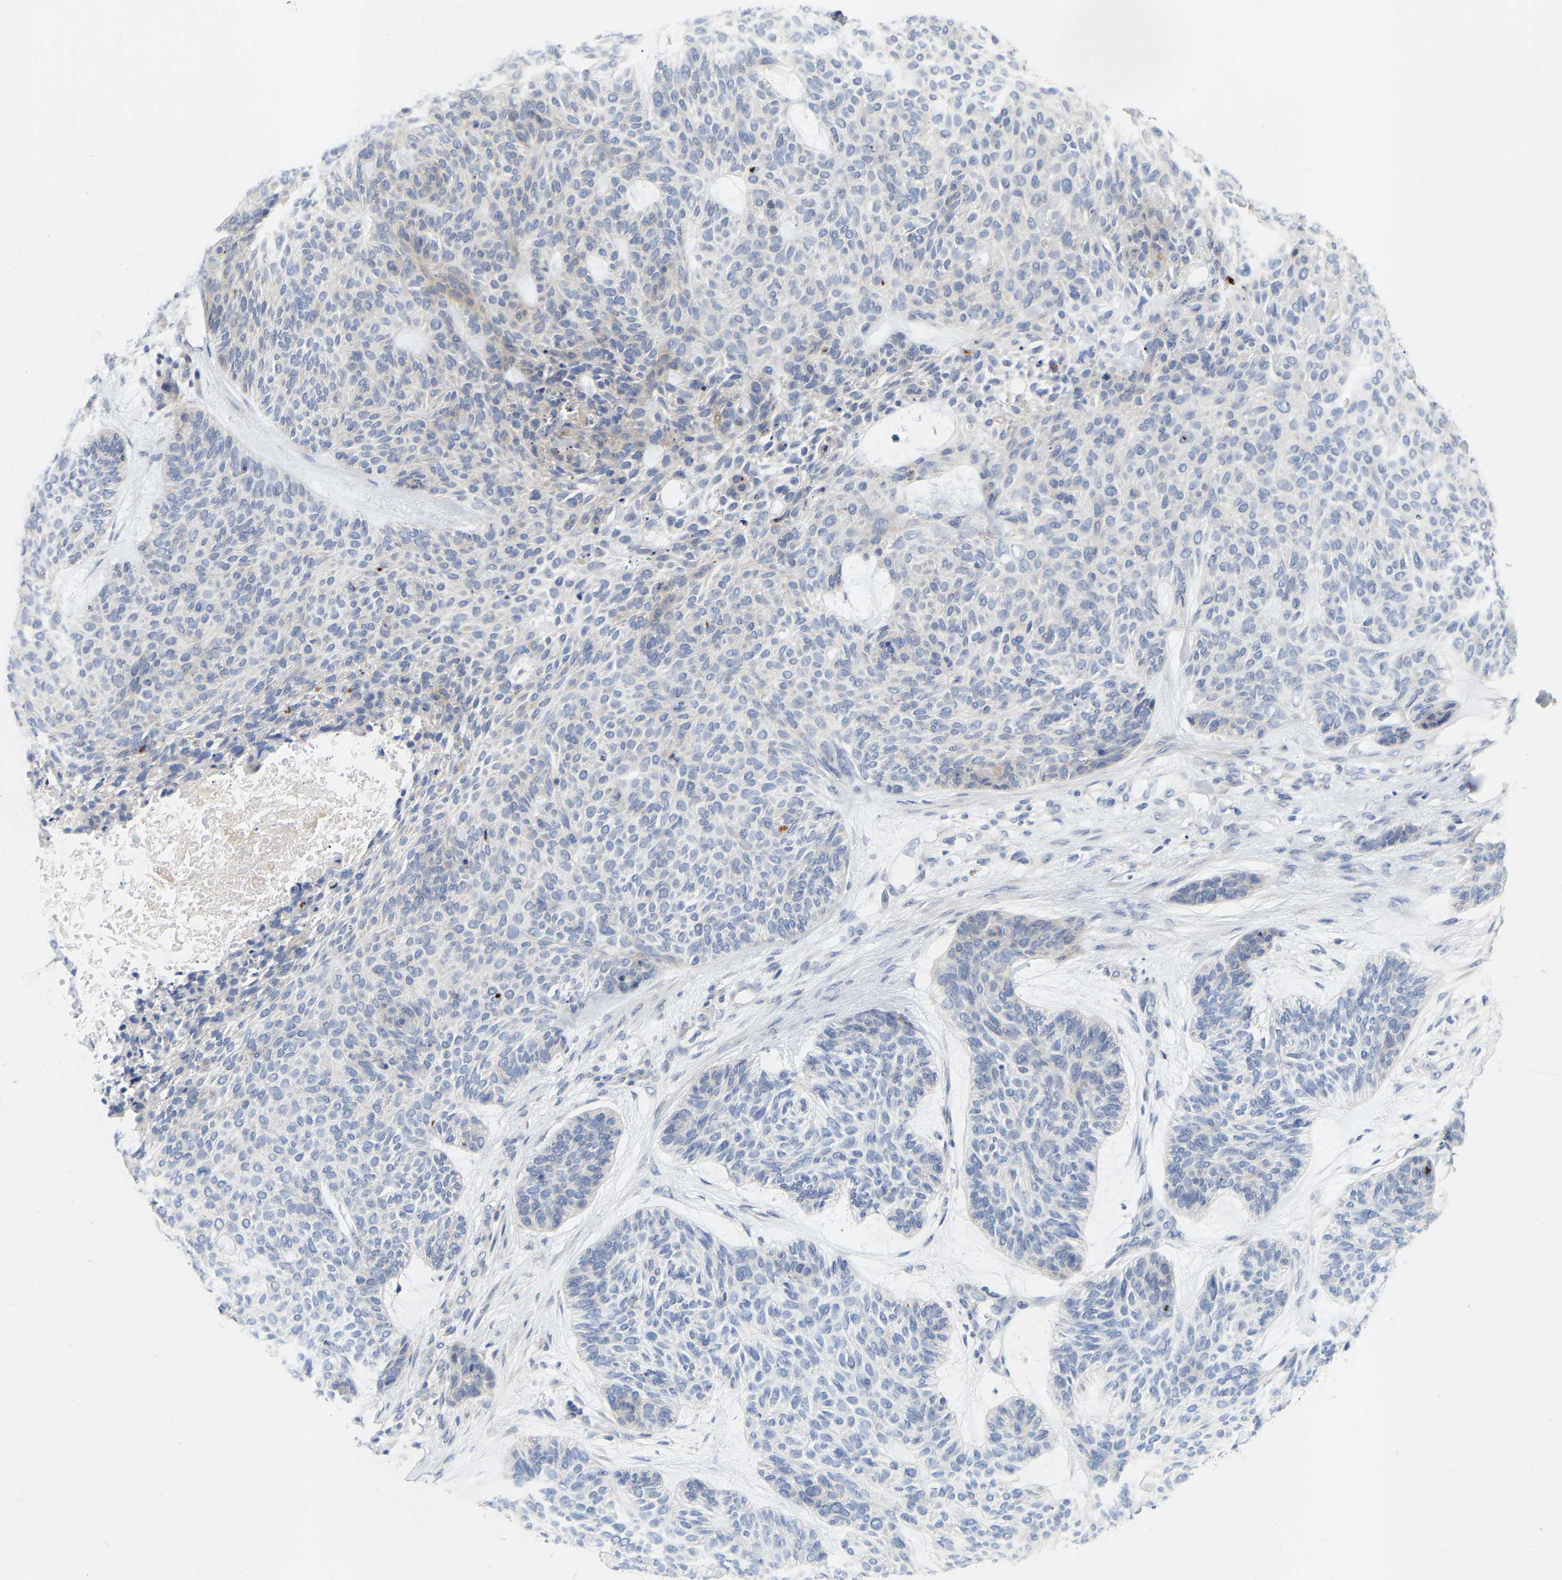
{"staining": {"intensity": "negative", "quantity": "none", "location": "none"}, "tissue": "skin cancer", "cell_type": "Tumor cells", "image_type": "cancer", "snomed": [{"axis": "morphology", "description": "Basal cell carcinoma"}, {"axis": "topography", "description": "Skin"}], "caption": "Tumor cells are negative for brown protein staining in skin basal cell carcinoma. (Brightfield microscopy of DAB immunohistochemistry (IHC) at high magnification).", "gene": "WIPI2", "patient": {"sex": "male", "age": 55}}